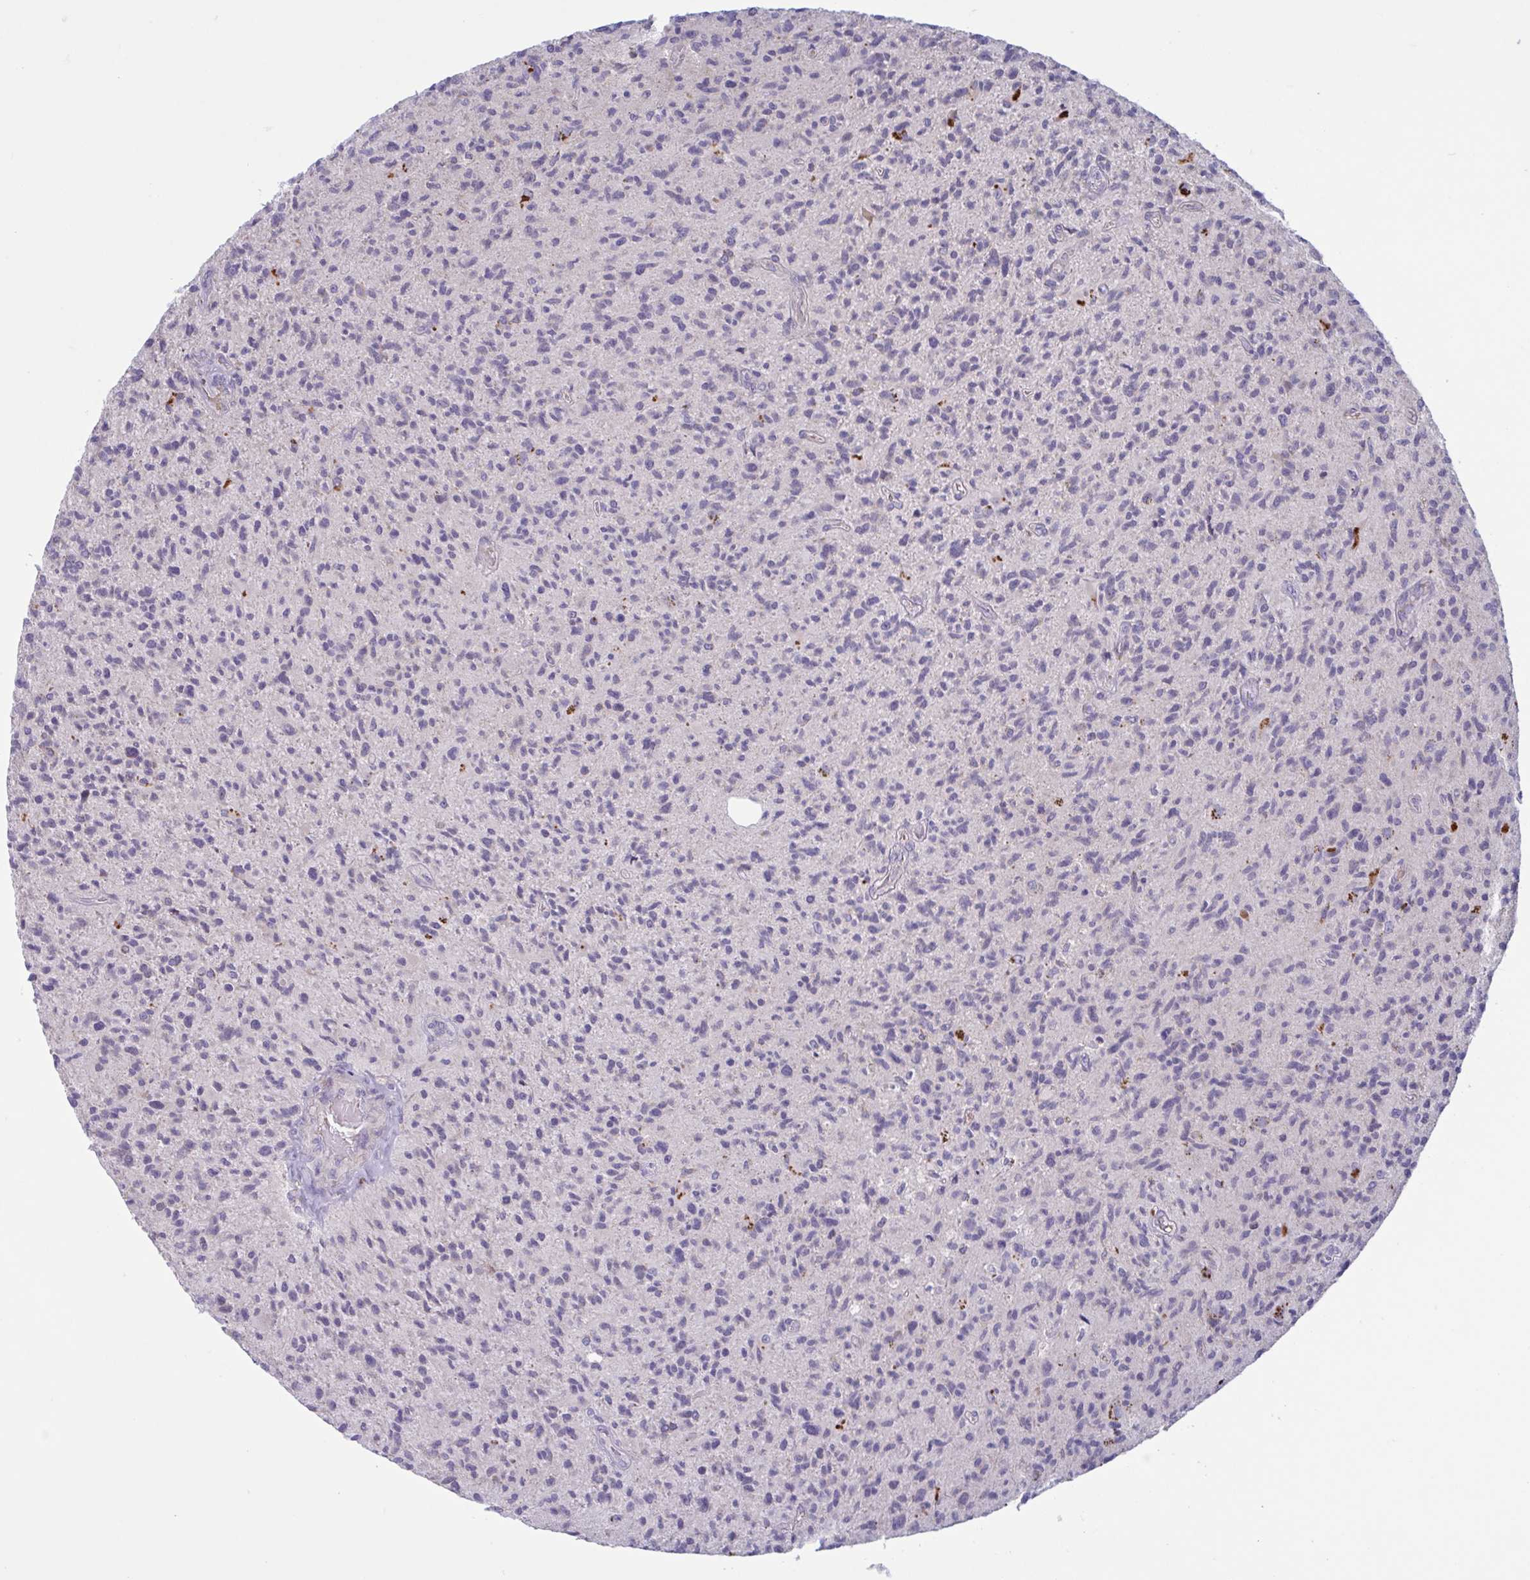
{"staining": {"intensity": "negative", "quantity": "none", "location": "none"}, "tissue": "glioma", "cell_type": "Tumor cells", "image_type": "cancer", "snomed": [{"axis": "morphology", "description": "Glioma, malignant, High grade"}, {"axis": "topography", "description": "Brain"}], "caption": "Immunohistochemistry (IHC) micrograph of human glioma stained for a protein (brown), which reveals no expression in tumor cells. (Immunohistochemistry (IHC), brightfield microscopy, high magnification).", "gene": "VWC2", "patient": {"sex": "female", "age": 70}}